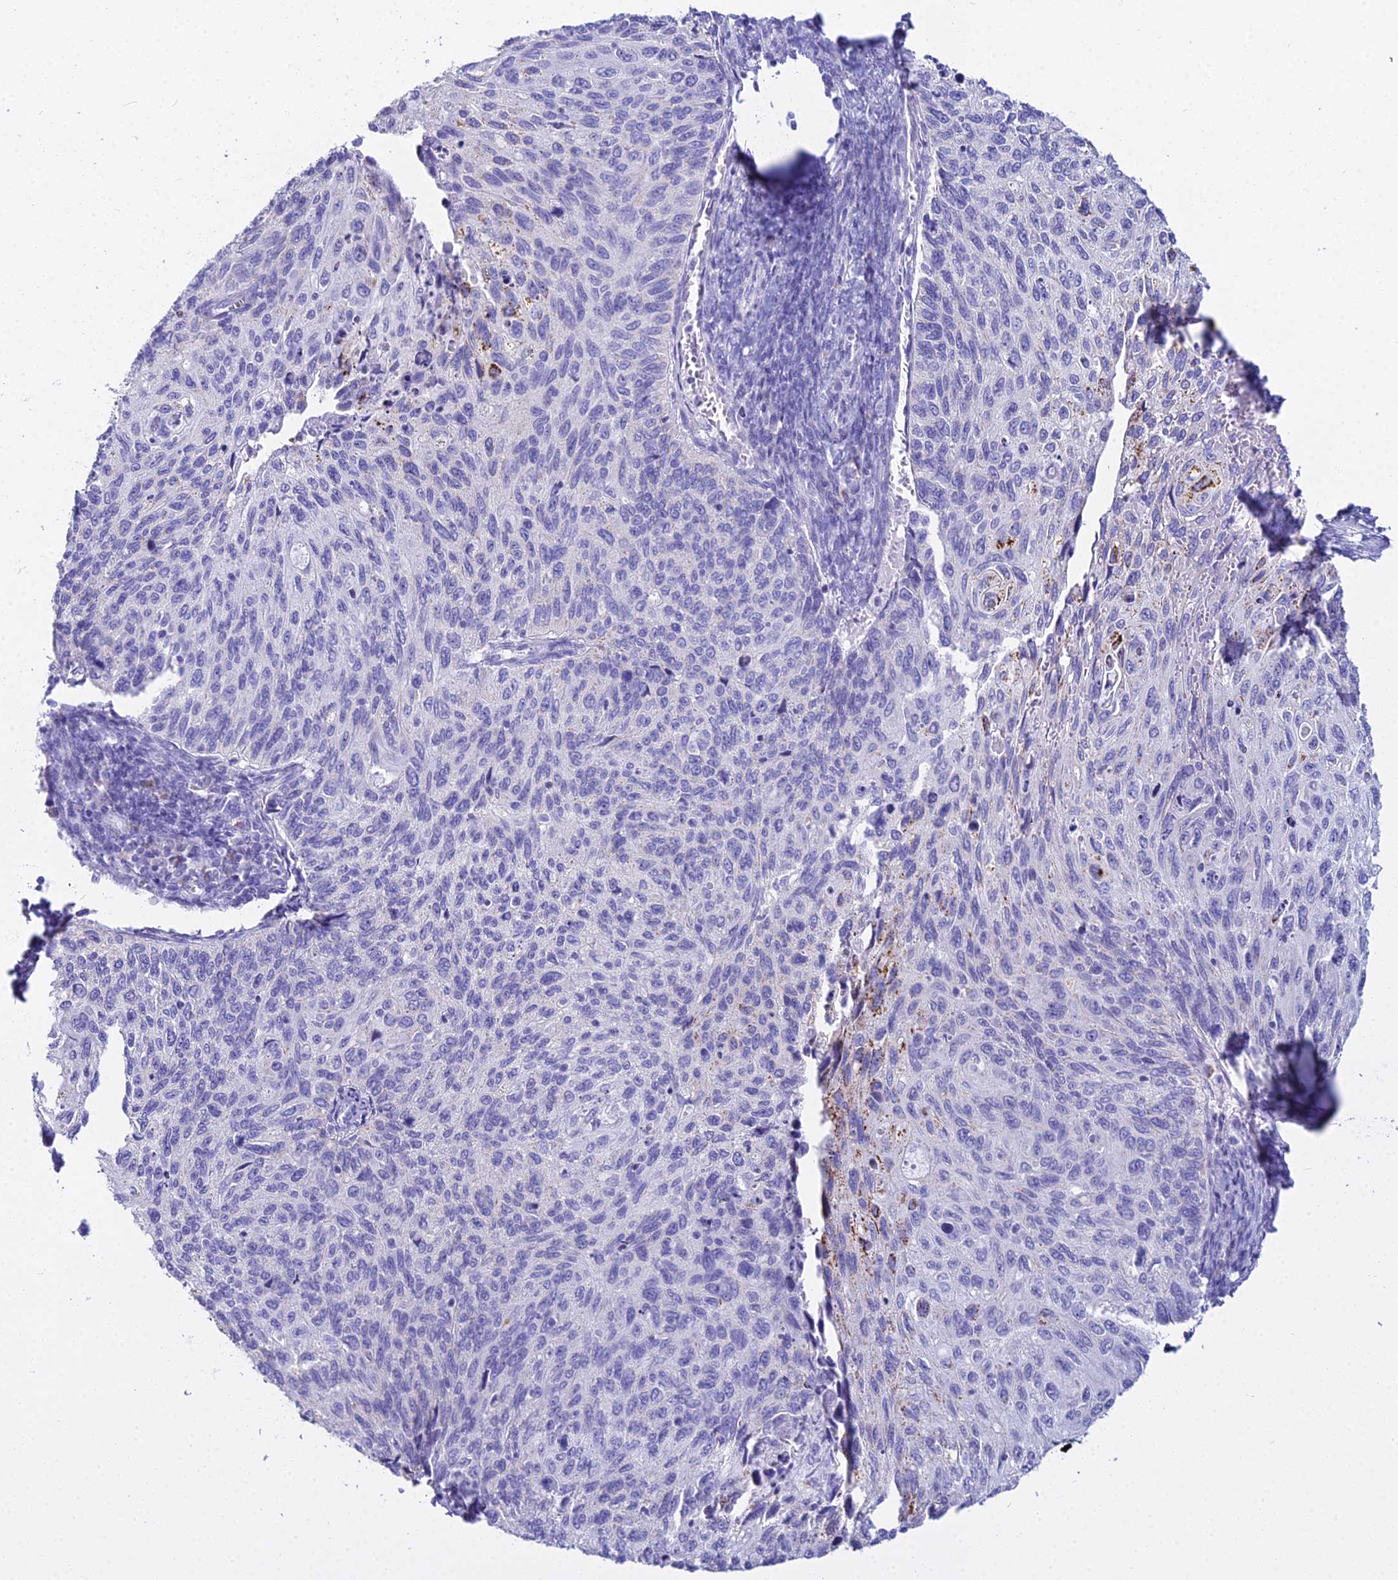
{"staining": {"intensity": "negative", "quantity": "none", "location": "none"}, "tissue": "cervical cancer", "cell_type": "Tumor cells", "image_type": "cancer", "snomed": [{"axis": "morphology", "description": "Squamous cell carcinoma, NOS"}, {"axis": "topography", "description": "Cervix"}], "caption": "This is an IHC image of cervical squamous cell carcinoma. There is no staining in tumor cells.", "gene": "CGB2", "patient": {"sex": "female", "age": 70}}